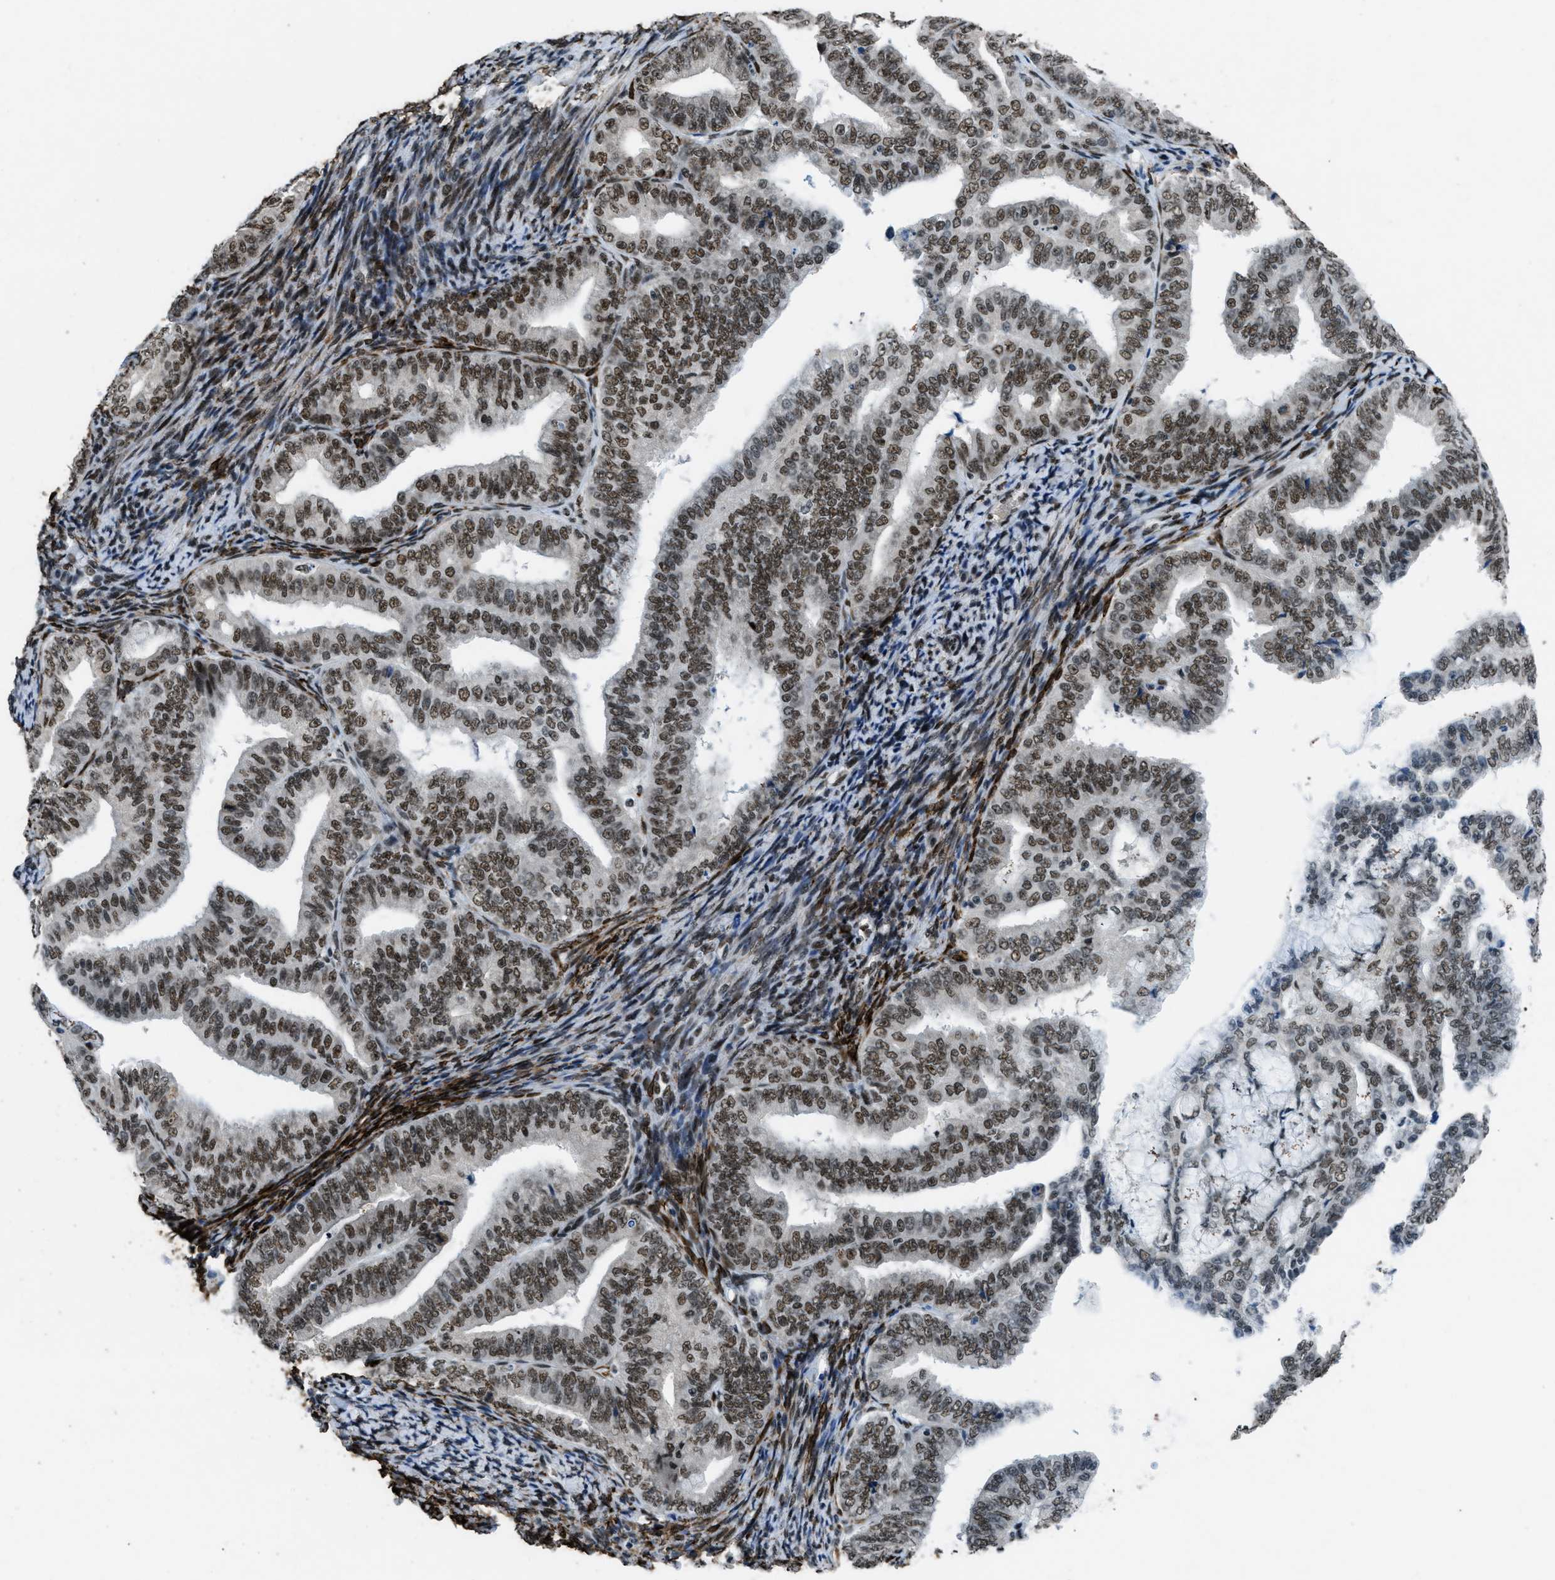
{"staining": {"intensity": "strong", "quantity": ">75%", "location": "nuclear"}, "tissue": "endometrial cancer", "cell_type": "Tumor cells", "image_type": "cancer", "snomed": [{"axis": "morphology", "description": "Adenocarcinoma, NOS"}, {"axis": "topography", "description": "Endometrium"}], "caption": "Human adenocarcinoma (endometrial) stained with a protein marker demonstrates strong staining in tumor cells.", "gene": "GATAD2B", "patient": {"sex": "female", "age": 63}}